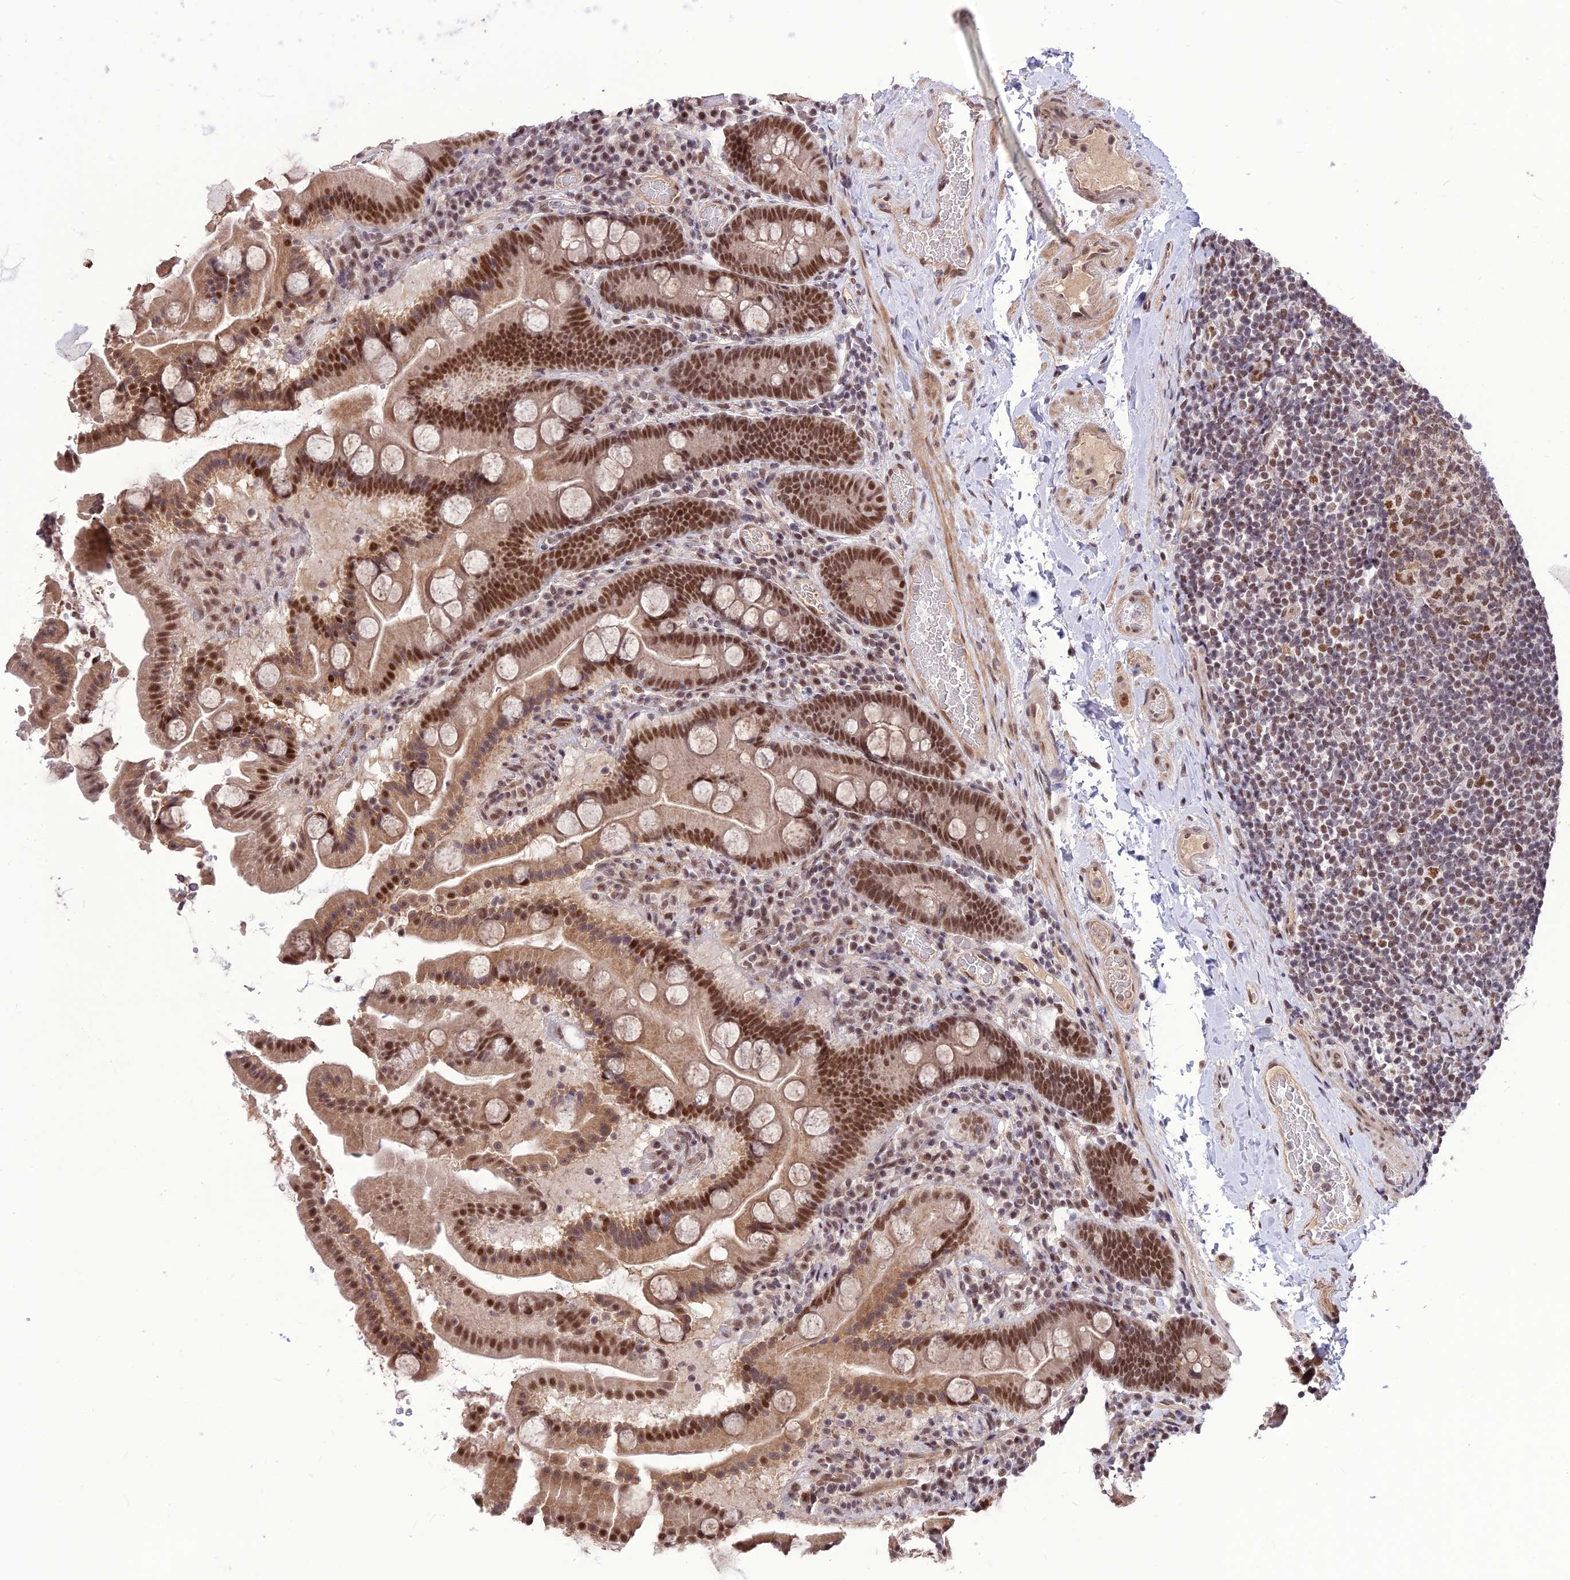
{"staining": {"intensity": "moderate", "quantity": ">75%", "location": "nuclear"}, "tissue": "duodenum", "cell_type": "Glandular cells", "image_type": "normal", "snomed": [{"axis": "morphology", "description": "Normal tissue, NOS"}, {"axis": "topography", "description": "Duodenum"}], "caption": "Moderate nuclear positivity for a protein is identified in about >75% of glandular cells of unremarkable duodenum using immunohistochemistry (IHC).", "gene": "DIS3", "patient": {"sex": "male", "age": 55}}